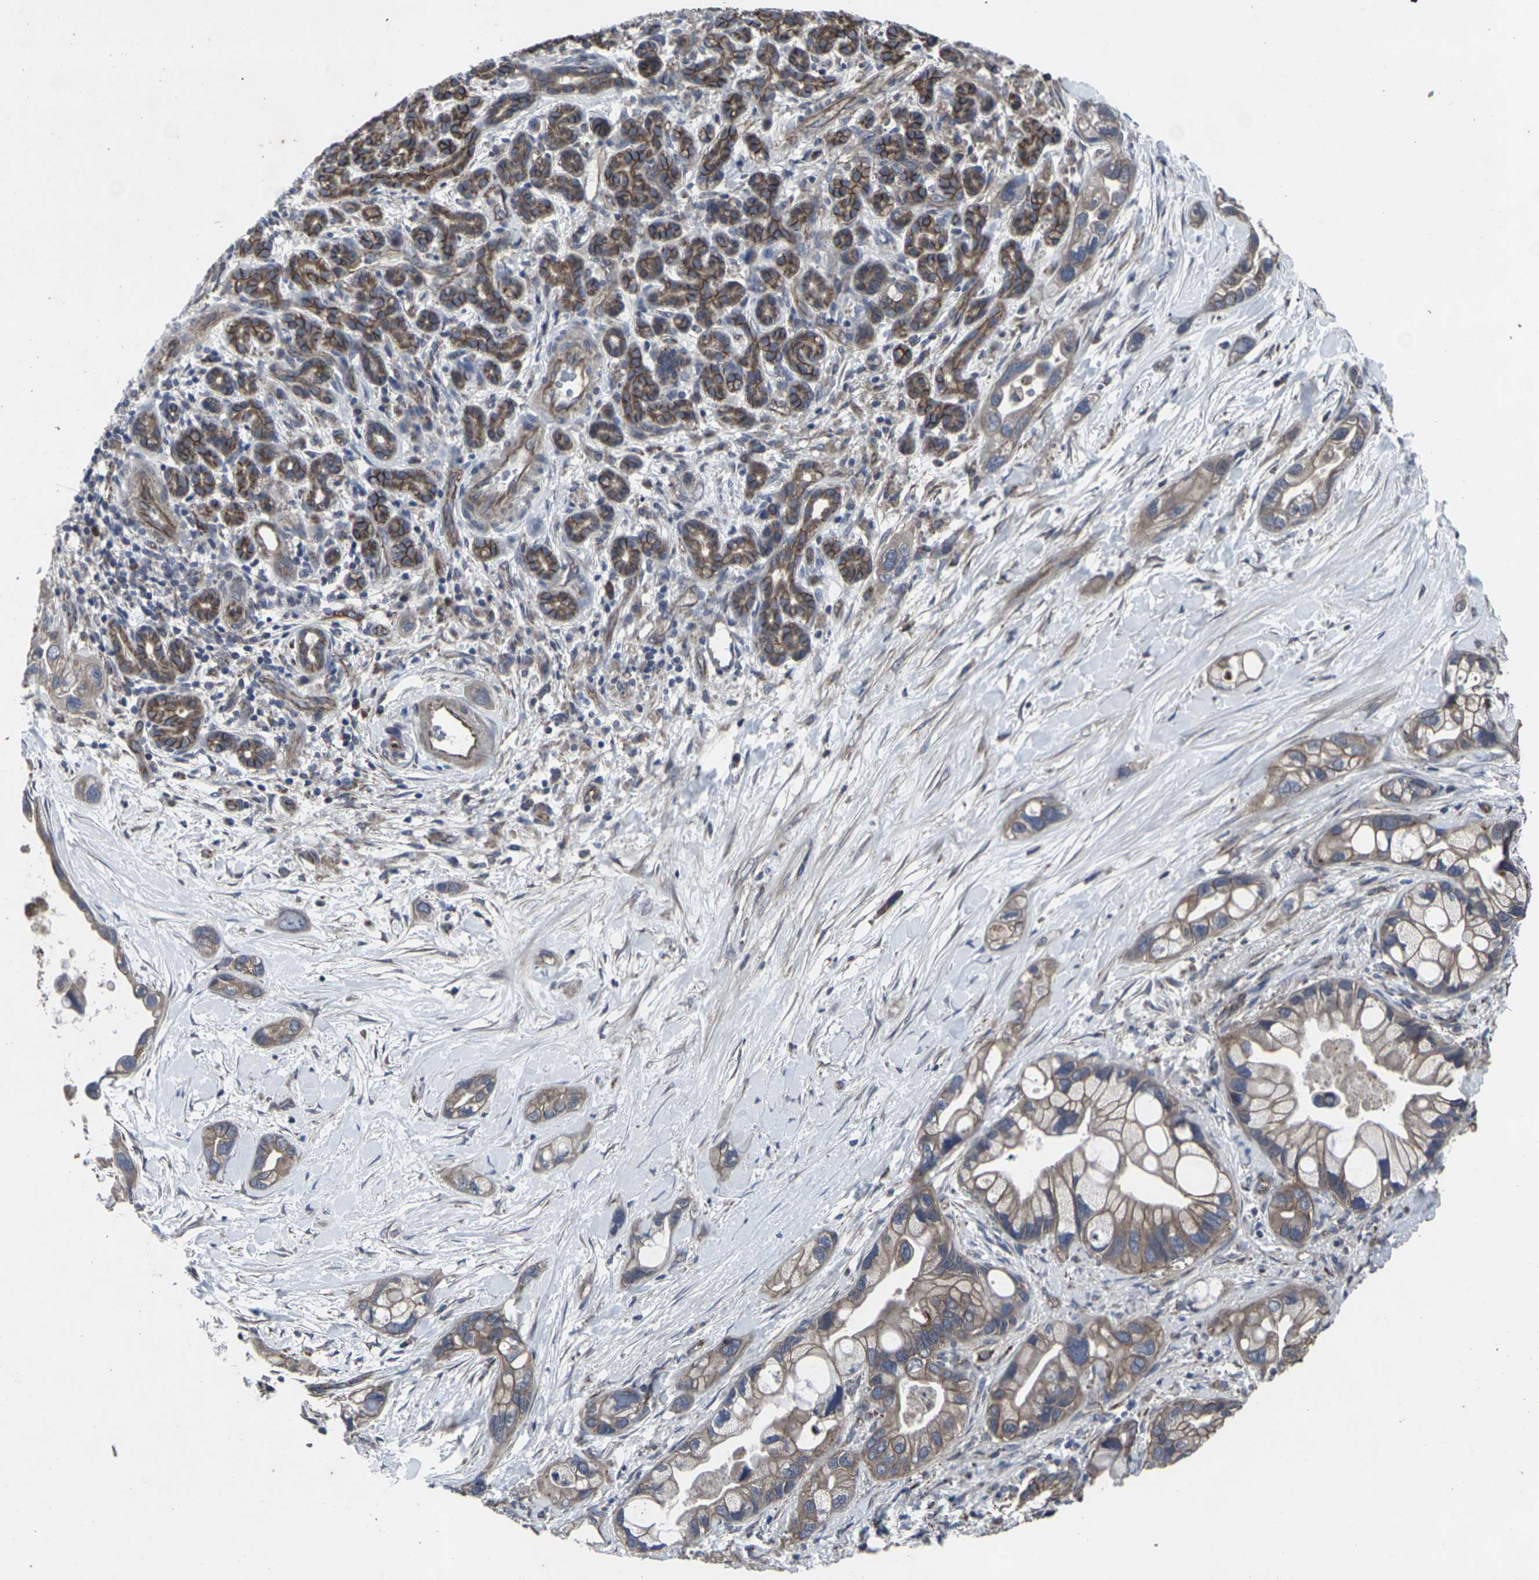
{"staining": {"intensity": "moderate", "quantity": ">75%", "location": "cytoplasmic/membranous"}, "tissue": "pancreatic cancer", "cell_type": "Tumor cells", "image_type": "cancer", "snomed": [{"axis": "morphology", "description": "Adenocarcinoma, NOS"}, {"axis": "topography", "description": "Pancreas"}], "caption": "Tumor cells show medium levels of moderate cytoplasmic/membranous positivity in approximately >75% of cells in human adenocarcinoma (pancreatic). The staining is performed using DAB (3,3'-diaminobenzidine) brown chromogen to label protein expression. The nuclei are counter-stained blue using hematoxylin.", "gene": "MAPKAPK2", "patient": {"sex": "female", "age": 77}}